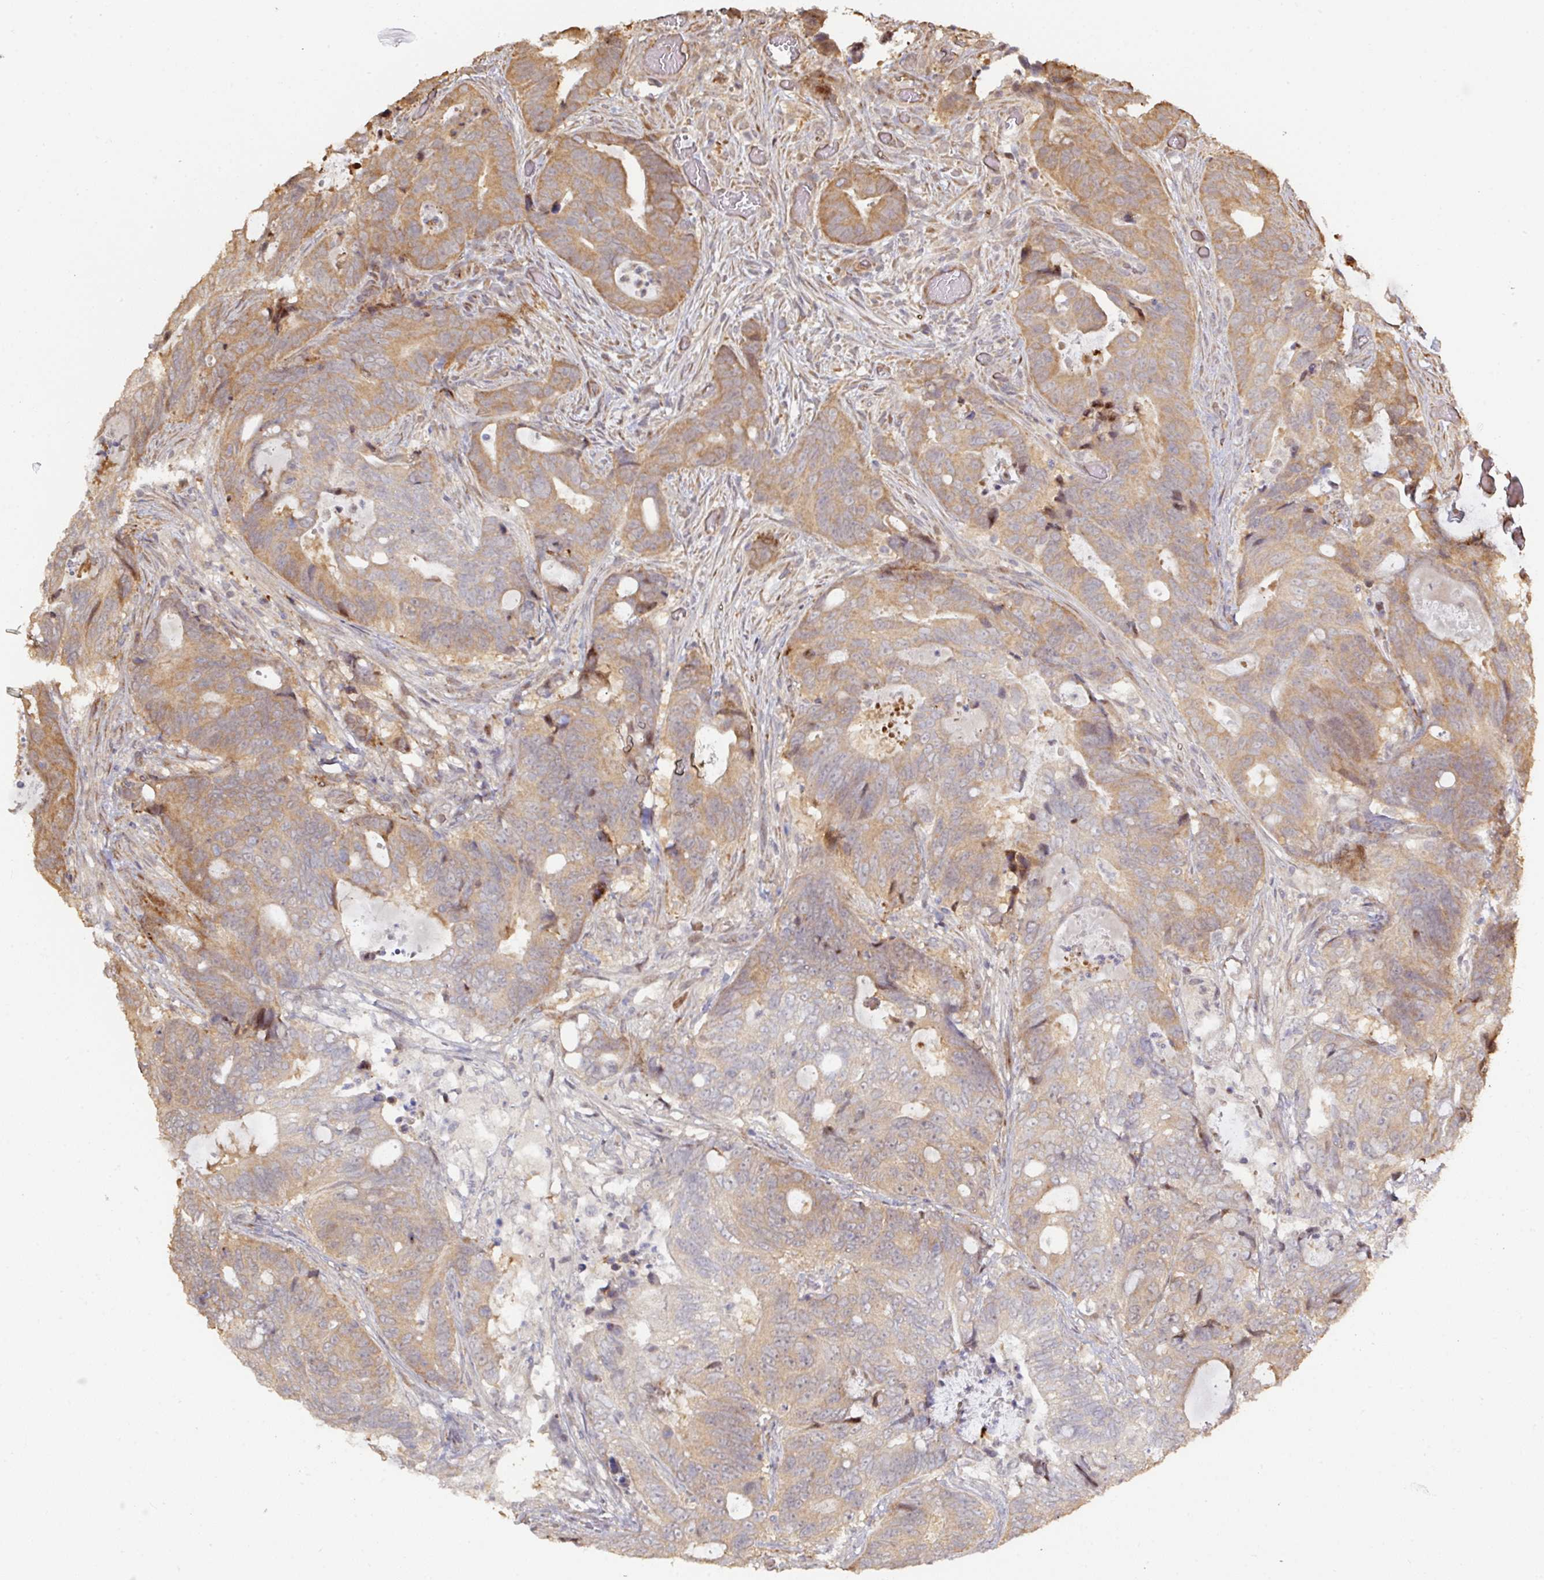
{"staining": {"intensity": "moderate", "quantity": ">75%", "location": "cytoplasmic/membranous"}, "tissue": "colorectal cancer", "cell_type": "Tumor cells", "image_type": "cancer", "snomed": [{"axis": "morphology", "description": "Adenocarcinoma, NOS"}, {"axis": "topography", "description": "Colon"}], "caption": "The photomicrograph exhibits a brown stain indicating the presence of a protein in the cytoplasmic/membranous of tumor cells in colorectal cancer (adenocarcinoma).", "gene": "CA7", "patient": {"sex": "female", "age": 82}}